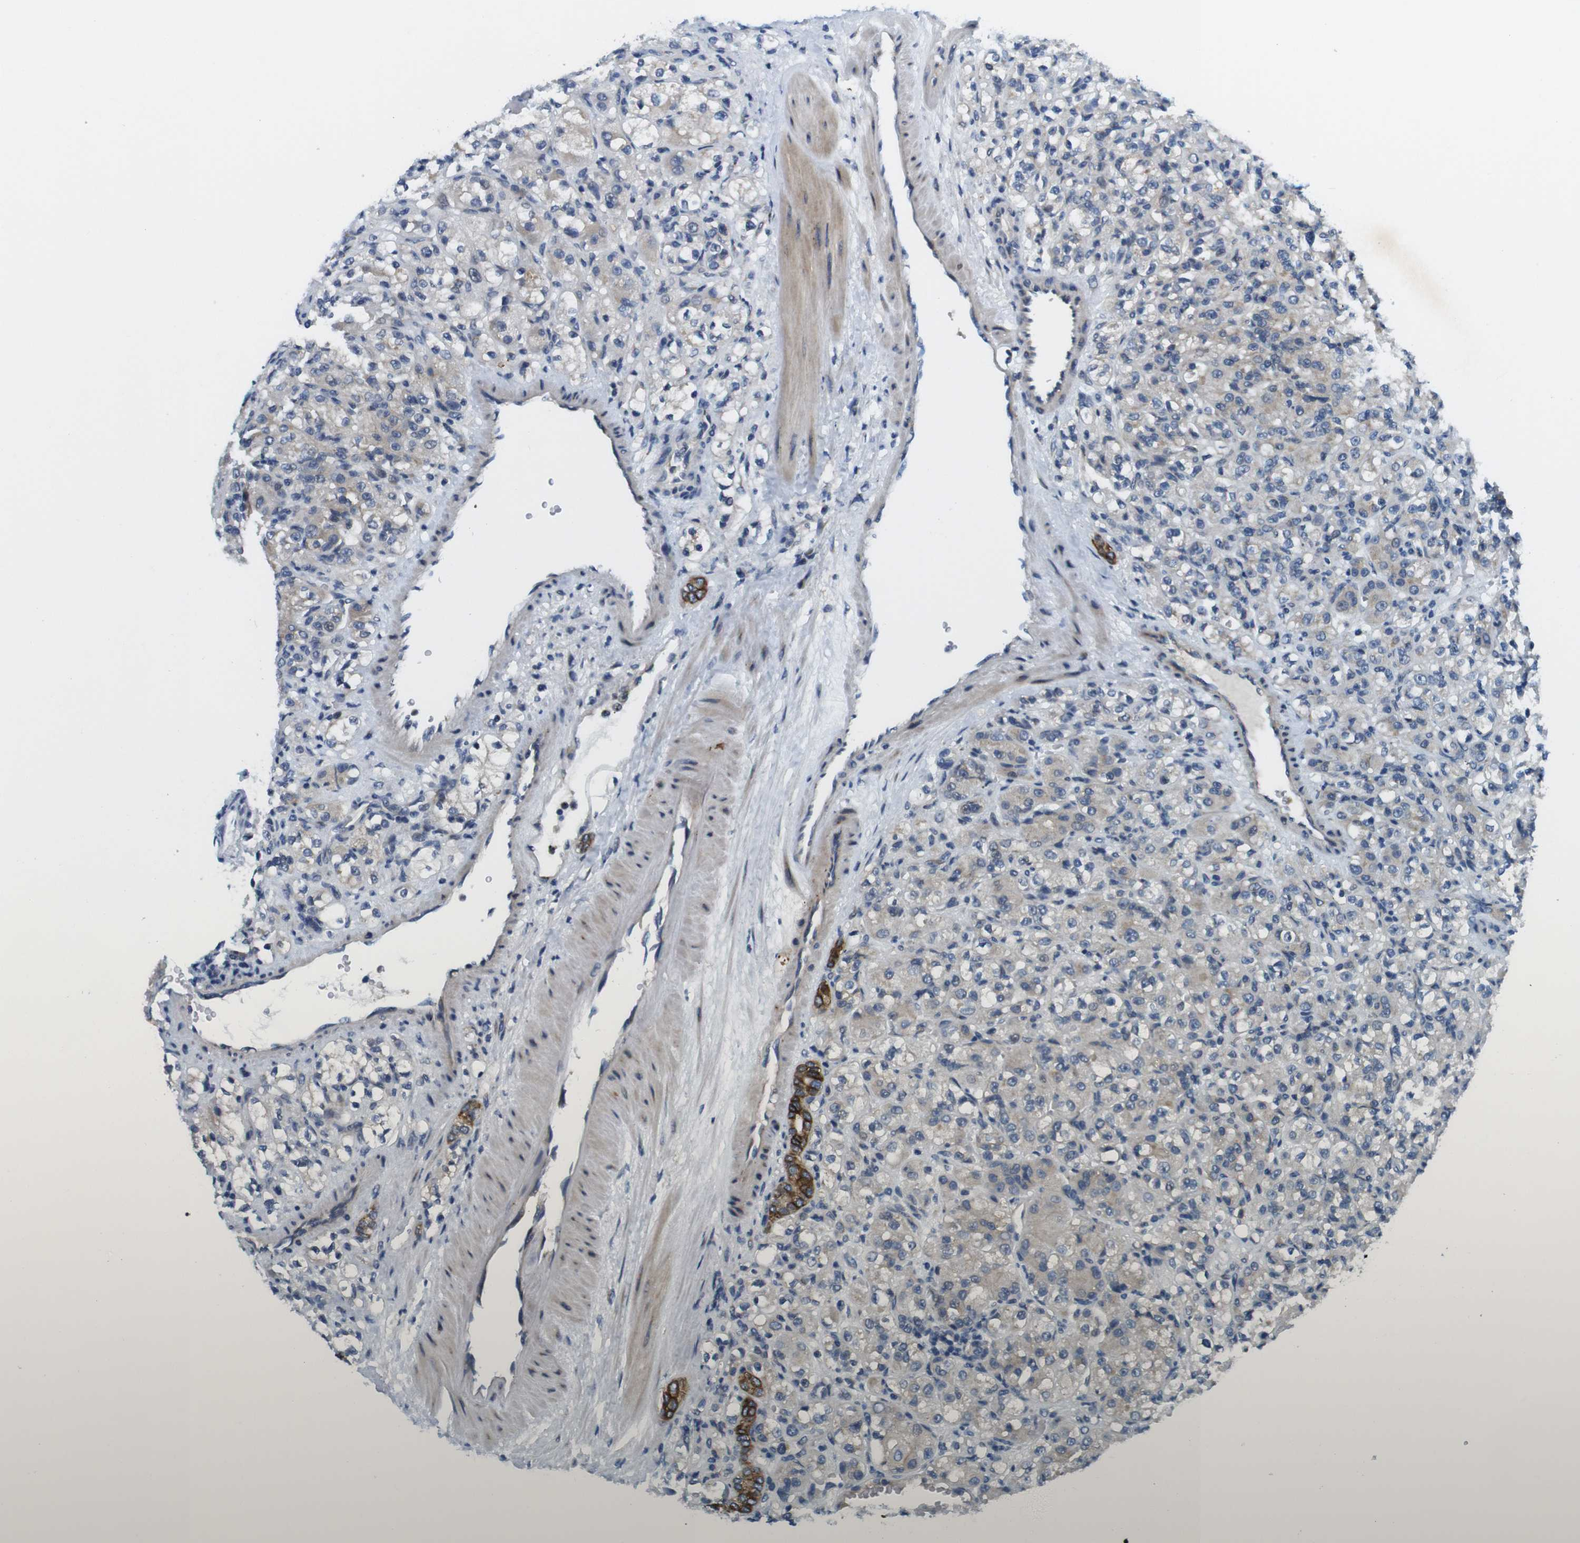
{"staining": {"intensity": "strong", "quantity": "<25%", "location": "cytoplasmic/membranous"}, "tissue": "renal cancer", "cell_type": "Tumor cells", "image_type": "cancer", "snomed": [{"axis": "morphology", "description": "Adenocarcinoma, NOS"}, {"axis": "topography", "description": "Kidney"}], "caption": "This histopathology image exhibits renal cancer (adenocarcinoma) stained with immunohistochemistry to label a protein in brown. The cytoplasmic/membranous of tumor cells show strong positivity for the protein. Nuclei are counter-stained blue.", "gene": "ZDHHC3", "patient": {"sex": "male", "age": 61}}